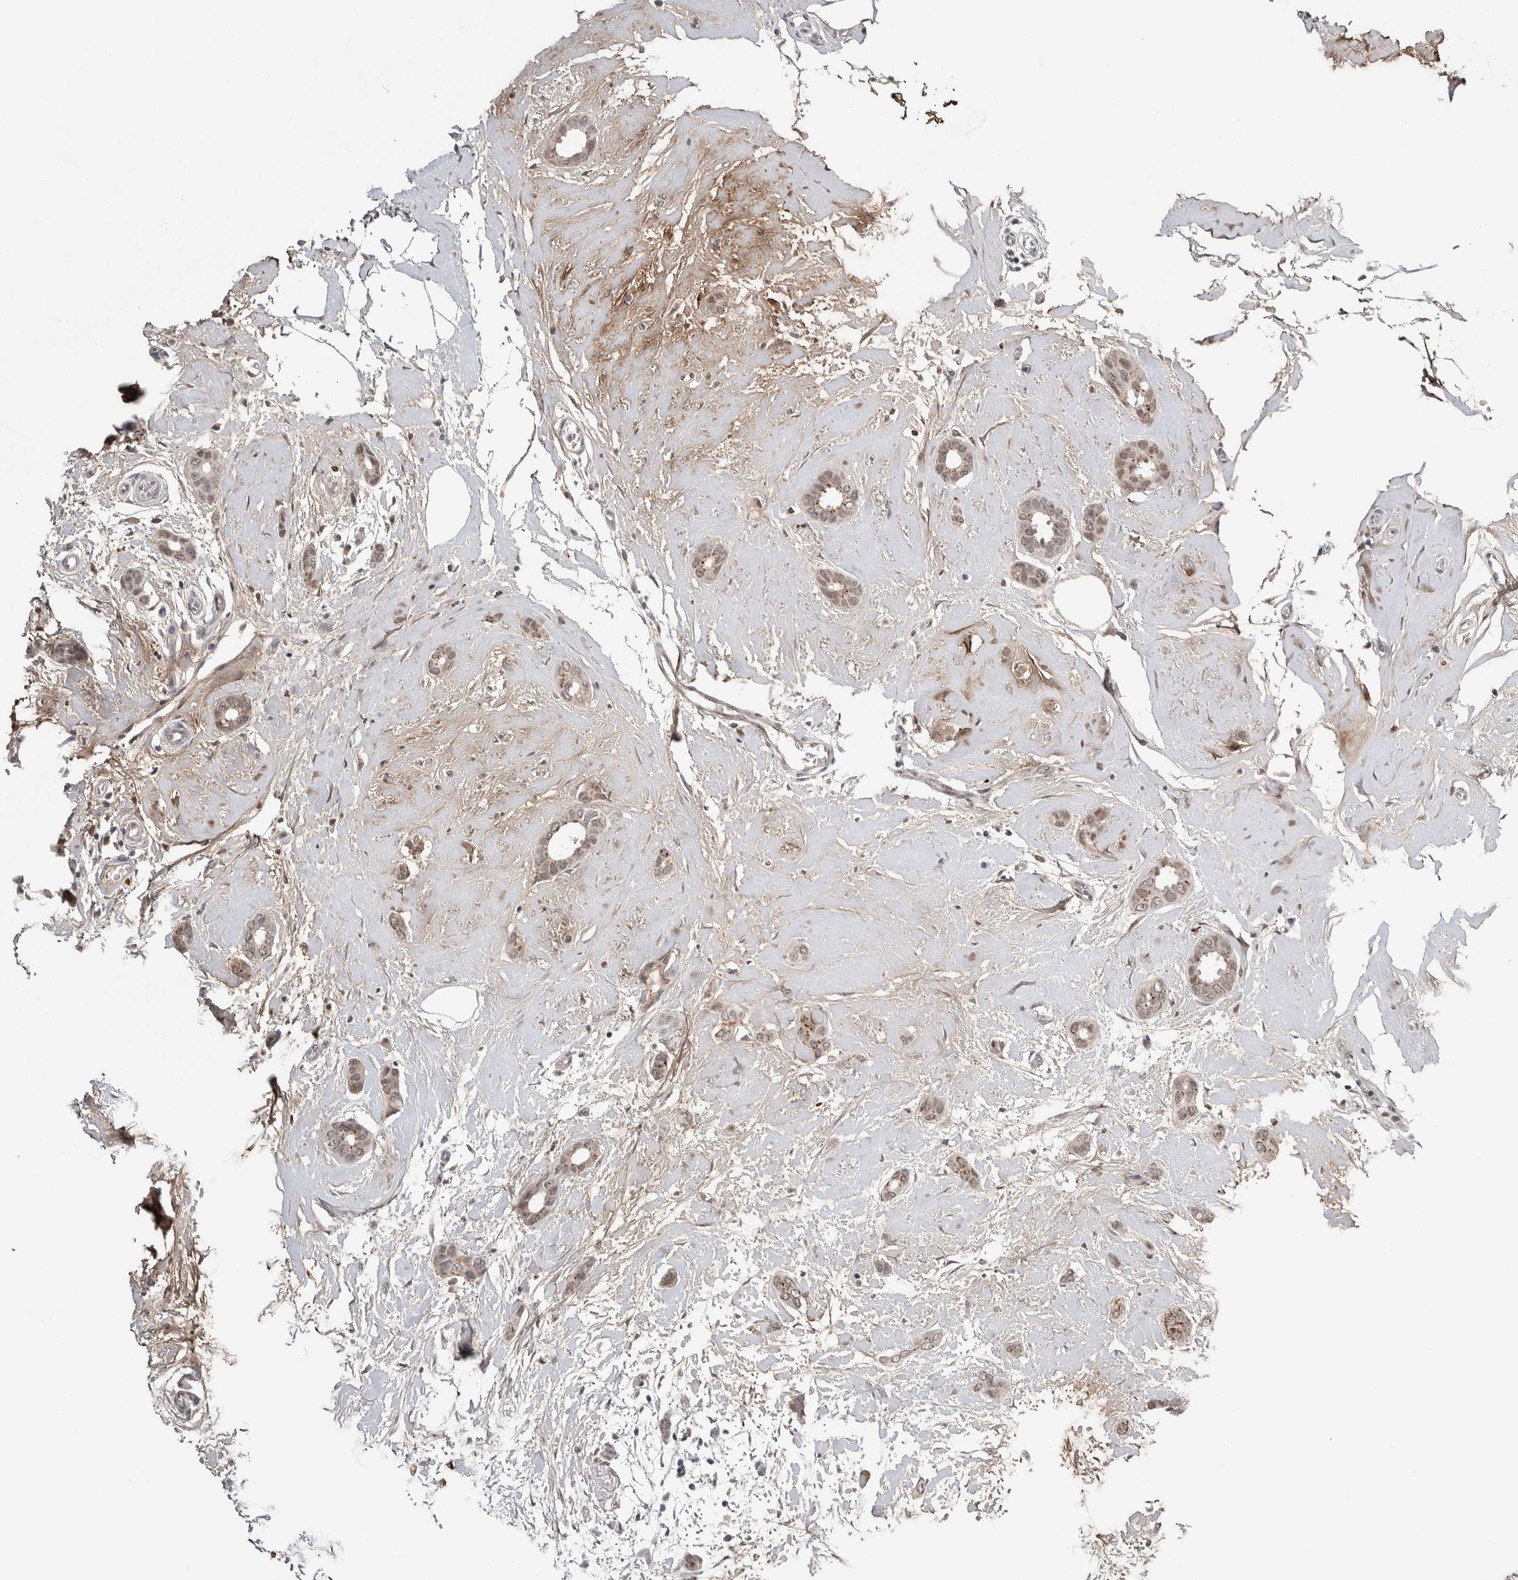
{"staining": {"intensity": "weak", "quantity": ">75%", "location": "nuclear"}, "tissue": "breast cancer", "cell_type": "Tumor cells", "image_type": "cancer", "snomed": [{"axis": "morphology", "description": "Duct carcinoma"}, {"axis": "topography", "description": "Breast"}], "caption": "High-magnification brightfield microscopy of breast invasive ductal carcinoma stained with DAB (brown) and counterstained with hematoxylin (blue). tumor cells exhibit weak nuclear positivity is appreciated in approximately>75% of cells. Ihc stains the protein in brown and the nuclei are stained blue.", "gene": "ASPN", "patient": {"sex": "female", "age": 55}}